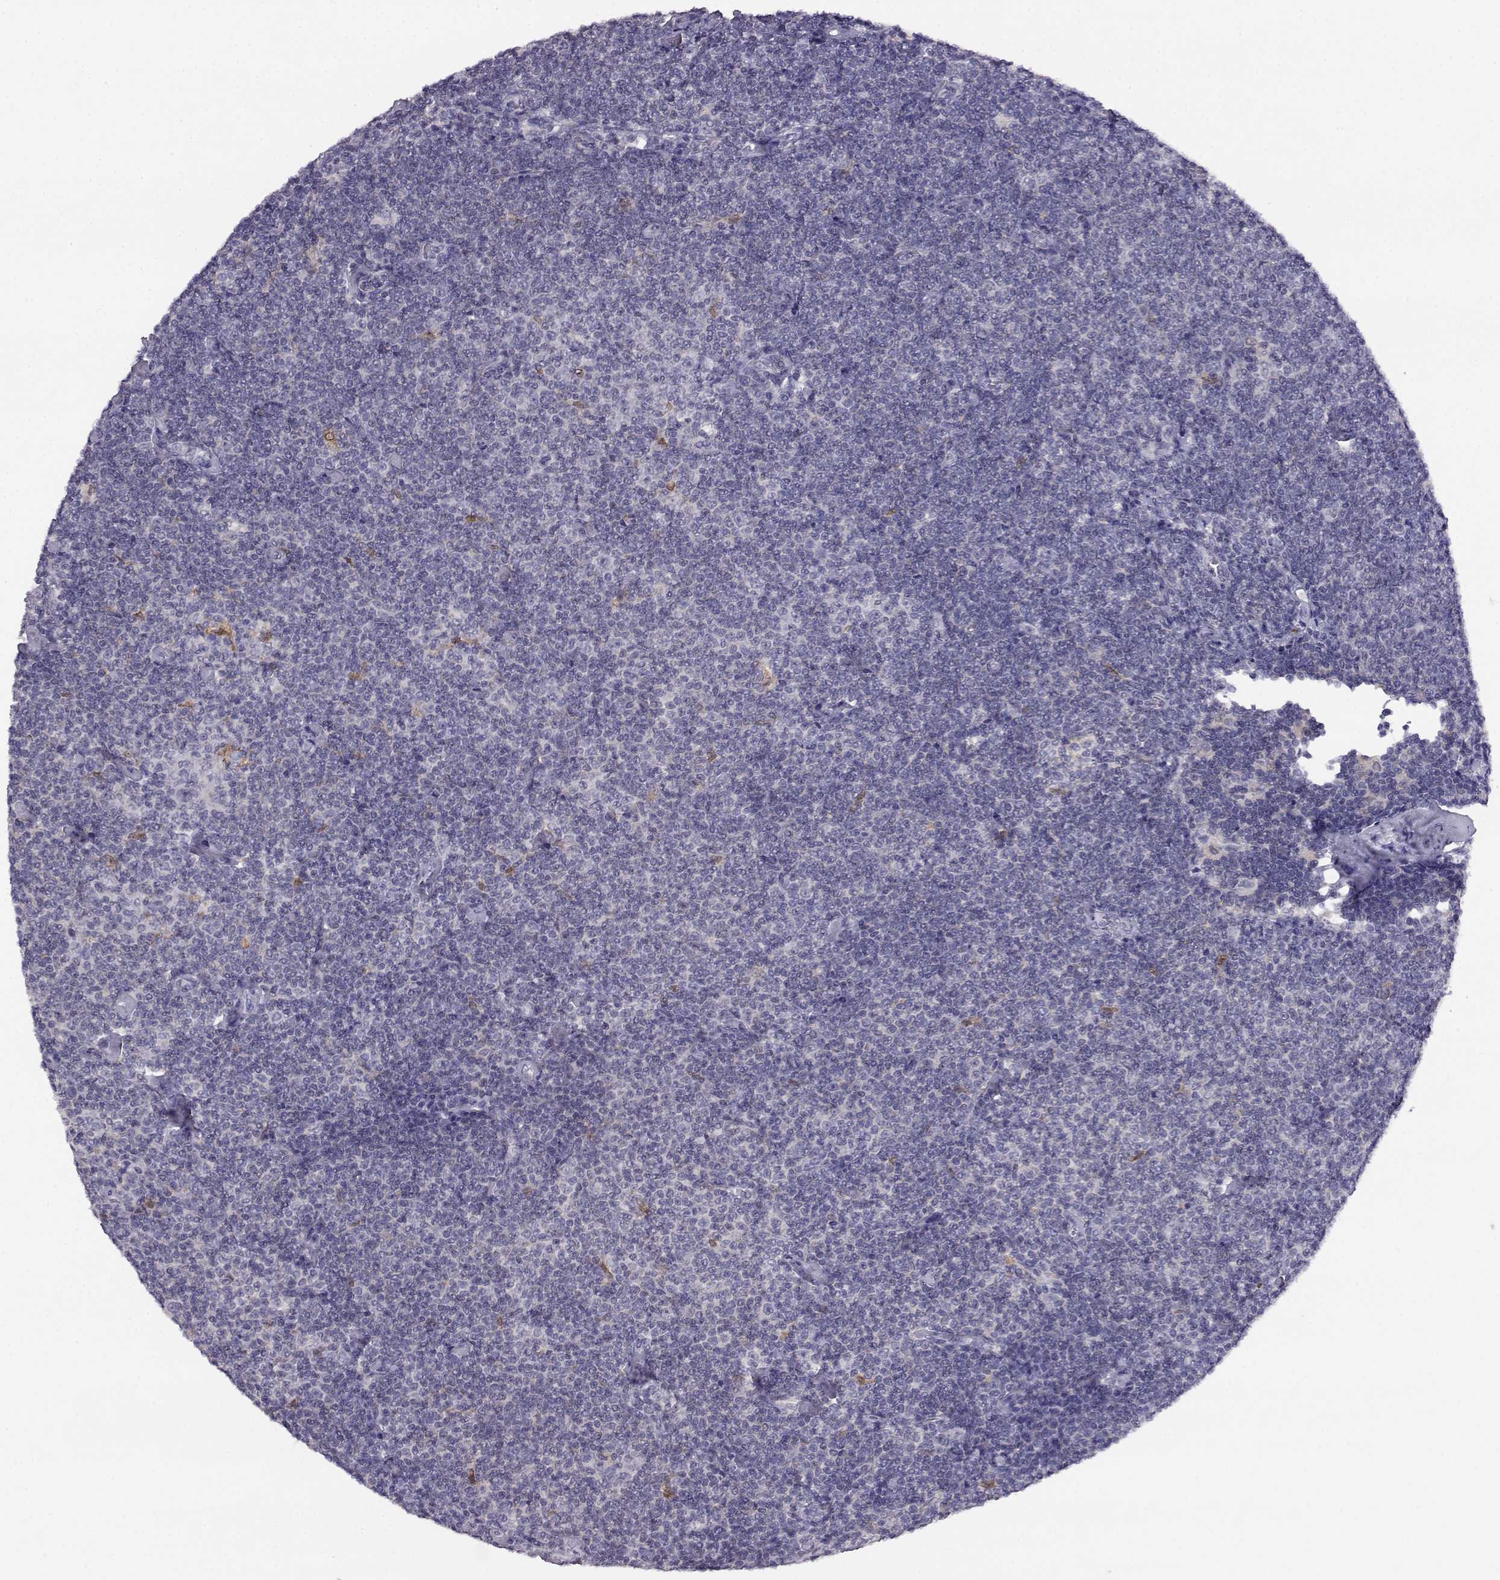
{"staining": {"intensity": "weak", "quantity": "<25%", "location": "cytoplasmic/membranous"}, "tissue": "lymphoma", "cell_type": "Tumor cells", "image_type": "cancer", "snomed": [{"axis": "morphology", "description": "Malignant lymphoma, non-Hodgkin's type, Low grade"}, {"axis": "topography", "description": "Lymph node"}], "caption": "Protein analysis of malignant lymphoma, non-Hodgkin's type (low-grade) shows no significant expression in tumor cells.", "gene": "AKR1B1", "patient": {"sex": "male", "age": 81}}